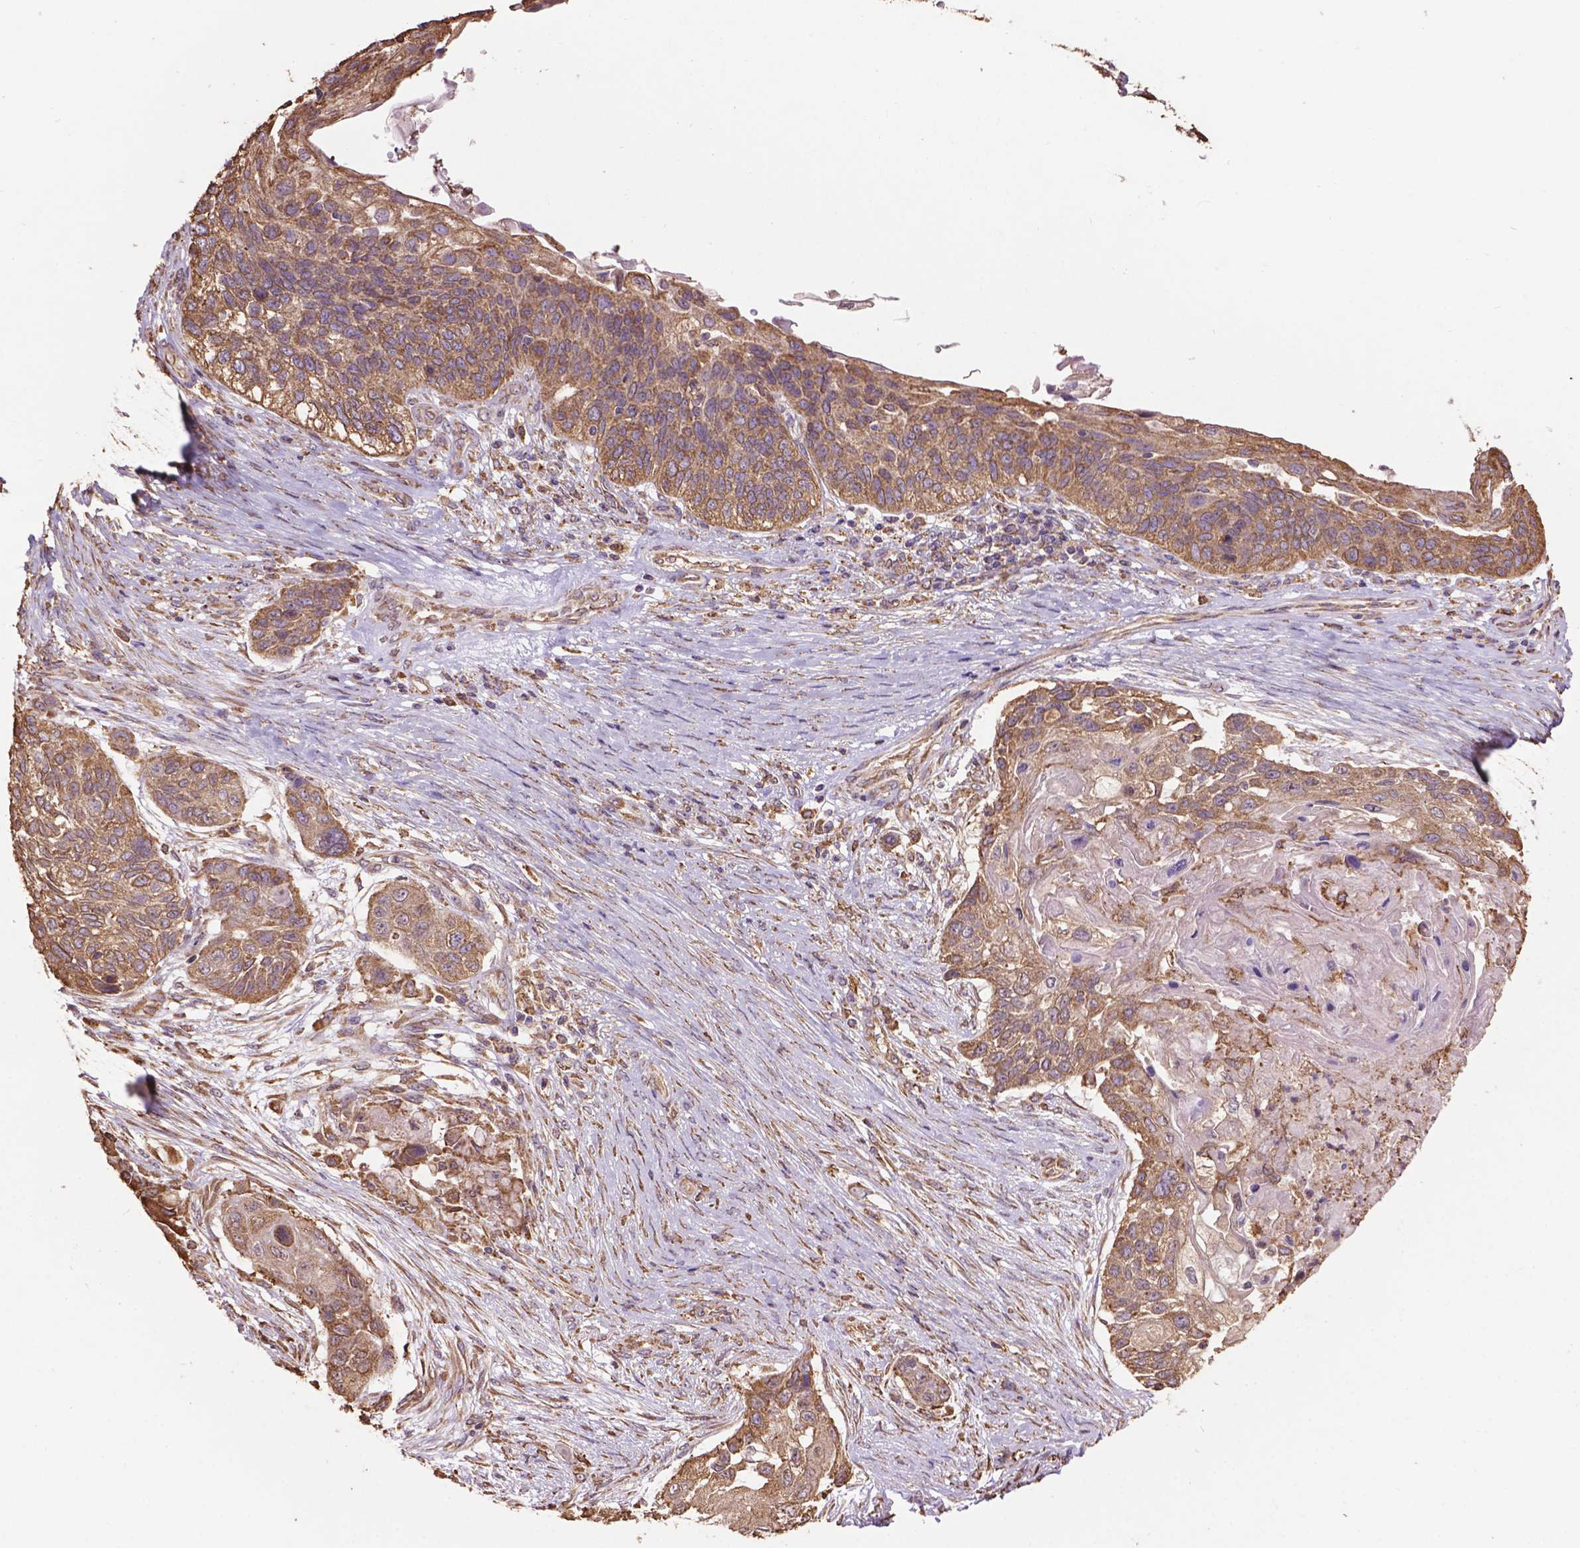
{"staining": {"intensity": "moderate", "quantity": ">75%", "location": "cytoplasmic/membranous"}, "tissue": "lung cancer", "cell_type": "Tumor cells", "image_type": "cancer", "snomed": [{"axis": "morphology", "description": "Squamous cell carcinoma, NOS"}, {"axis": "topography", "description": "Lung"}], "caption": "Immunohistochemistry (IHC) histopathology image of lung squamous cell carcinoma stained for a protein (brown), which shows medium levels of moderate cytoplasmic/membranous staining in approximately >75% of tumor cells.", "gene": "PPP2R5E", "patient": {"sex": "male", "age": 69}}